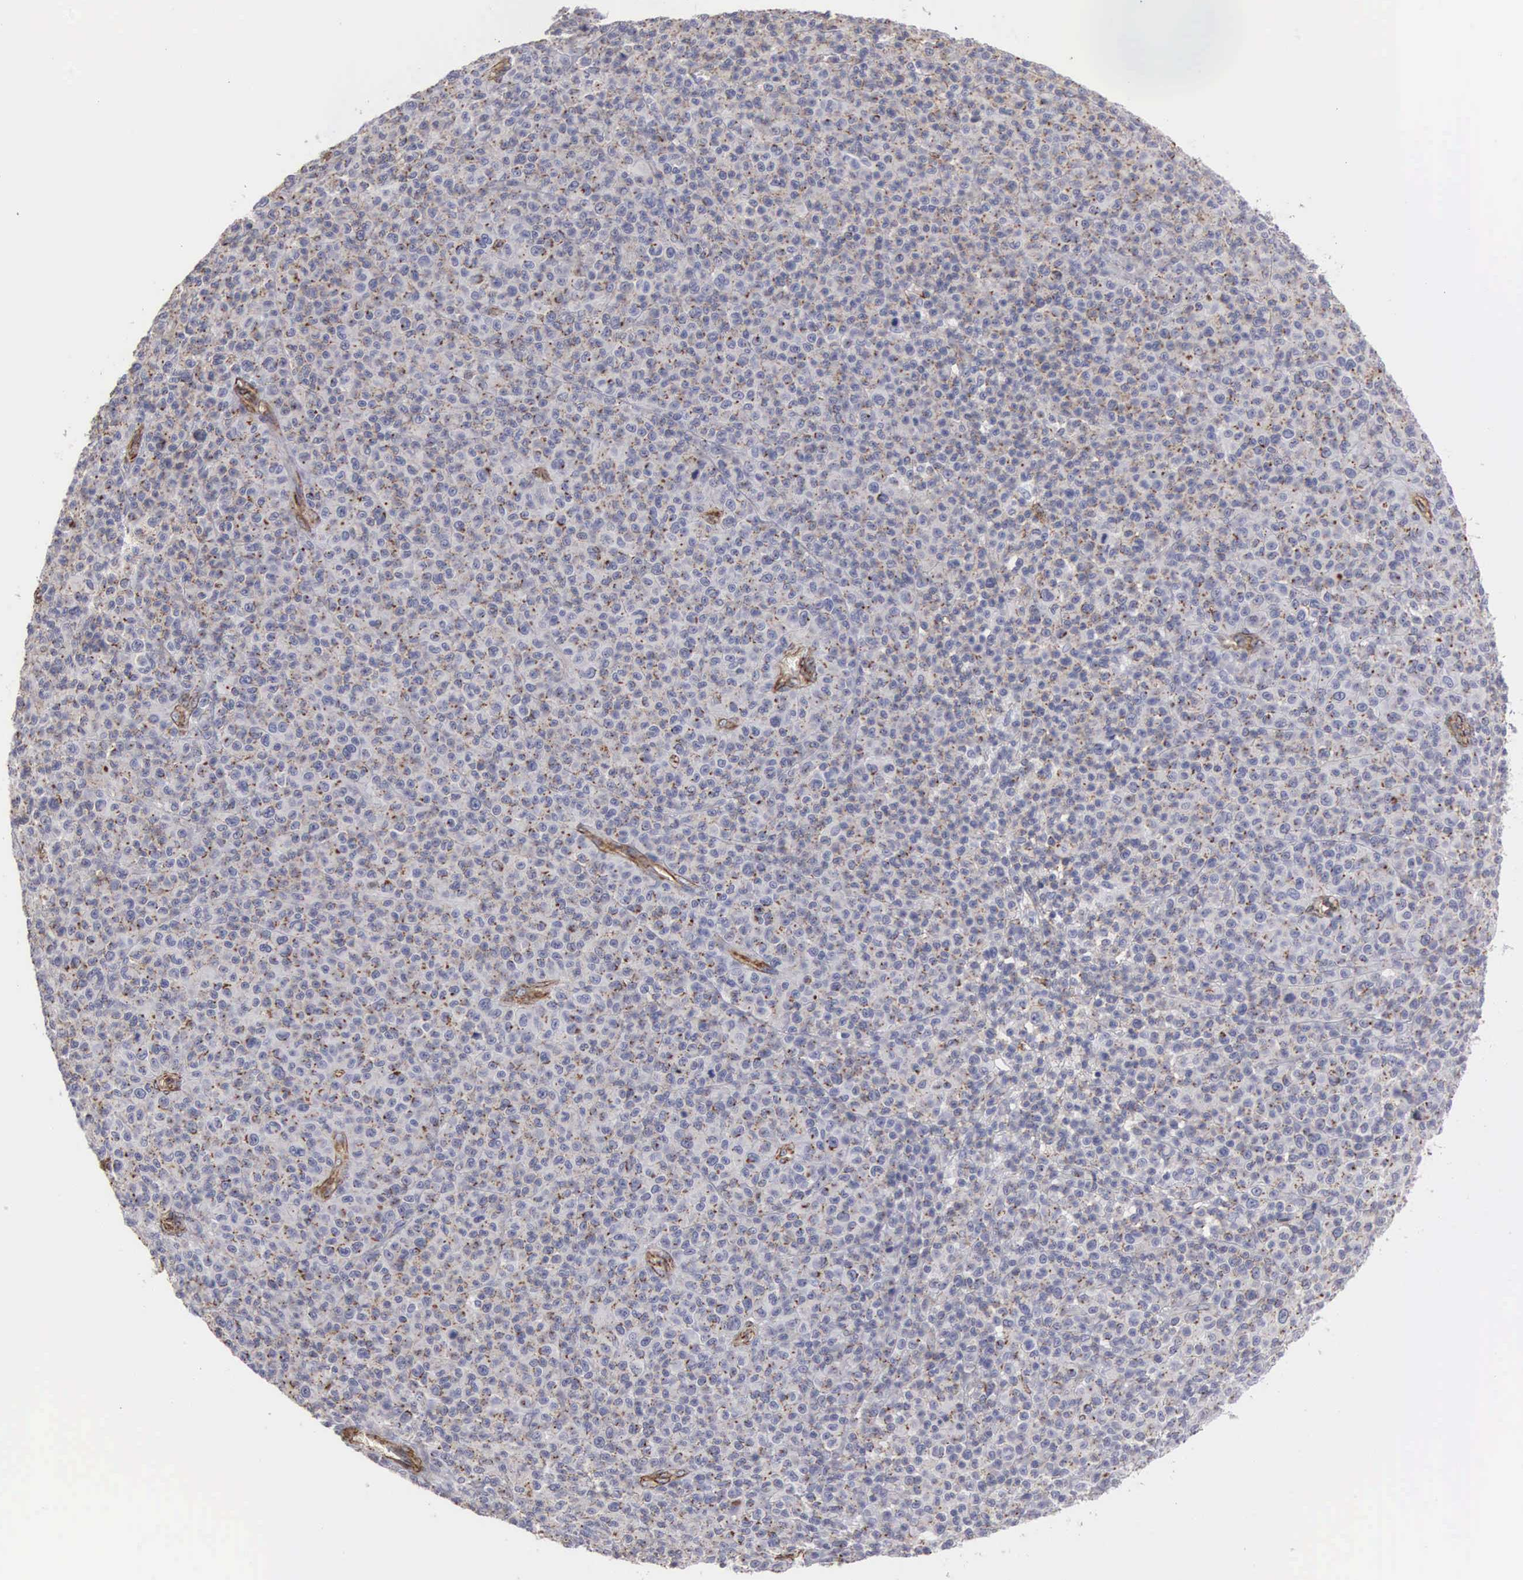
{"staining": {"intensity": "moderate", "quantity": "25%-75%", "location": "cytoplasmic/membranous"}, "tissue": "melanoma", "cell_type": "Tumor cells", "image_type": "cancer", "snomed": [{"axis": "morphology", "description": "Malignant melanoma, Metastatic site"}, {"axis": "topography", "description": "Skin"}], "caption": "This micrograph demonstrates malignant melanoma (metastatic site) stained with IHC to label a protein in brown. The cytoplasmic/membranous of tumor cells show moderate positivity for the protein. Nuclei are counter-stained blue.", "gene": "MAGEB10", "patient": {"sex": "male", "age": 32}}